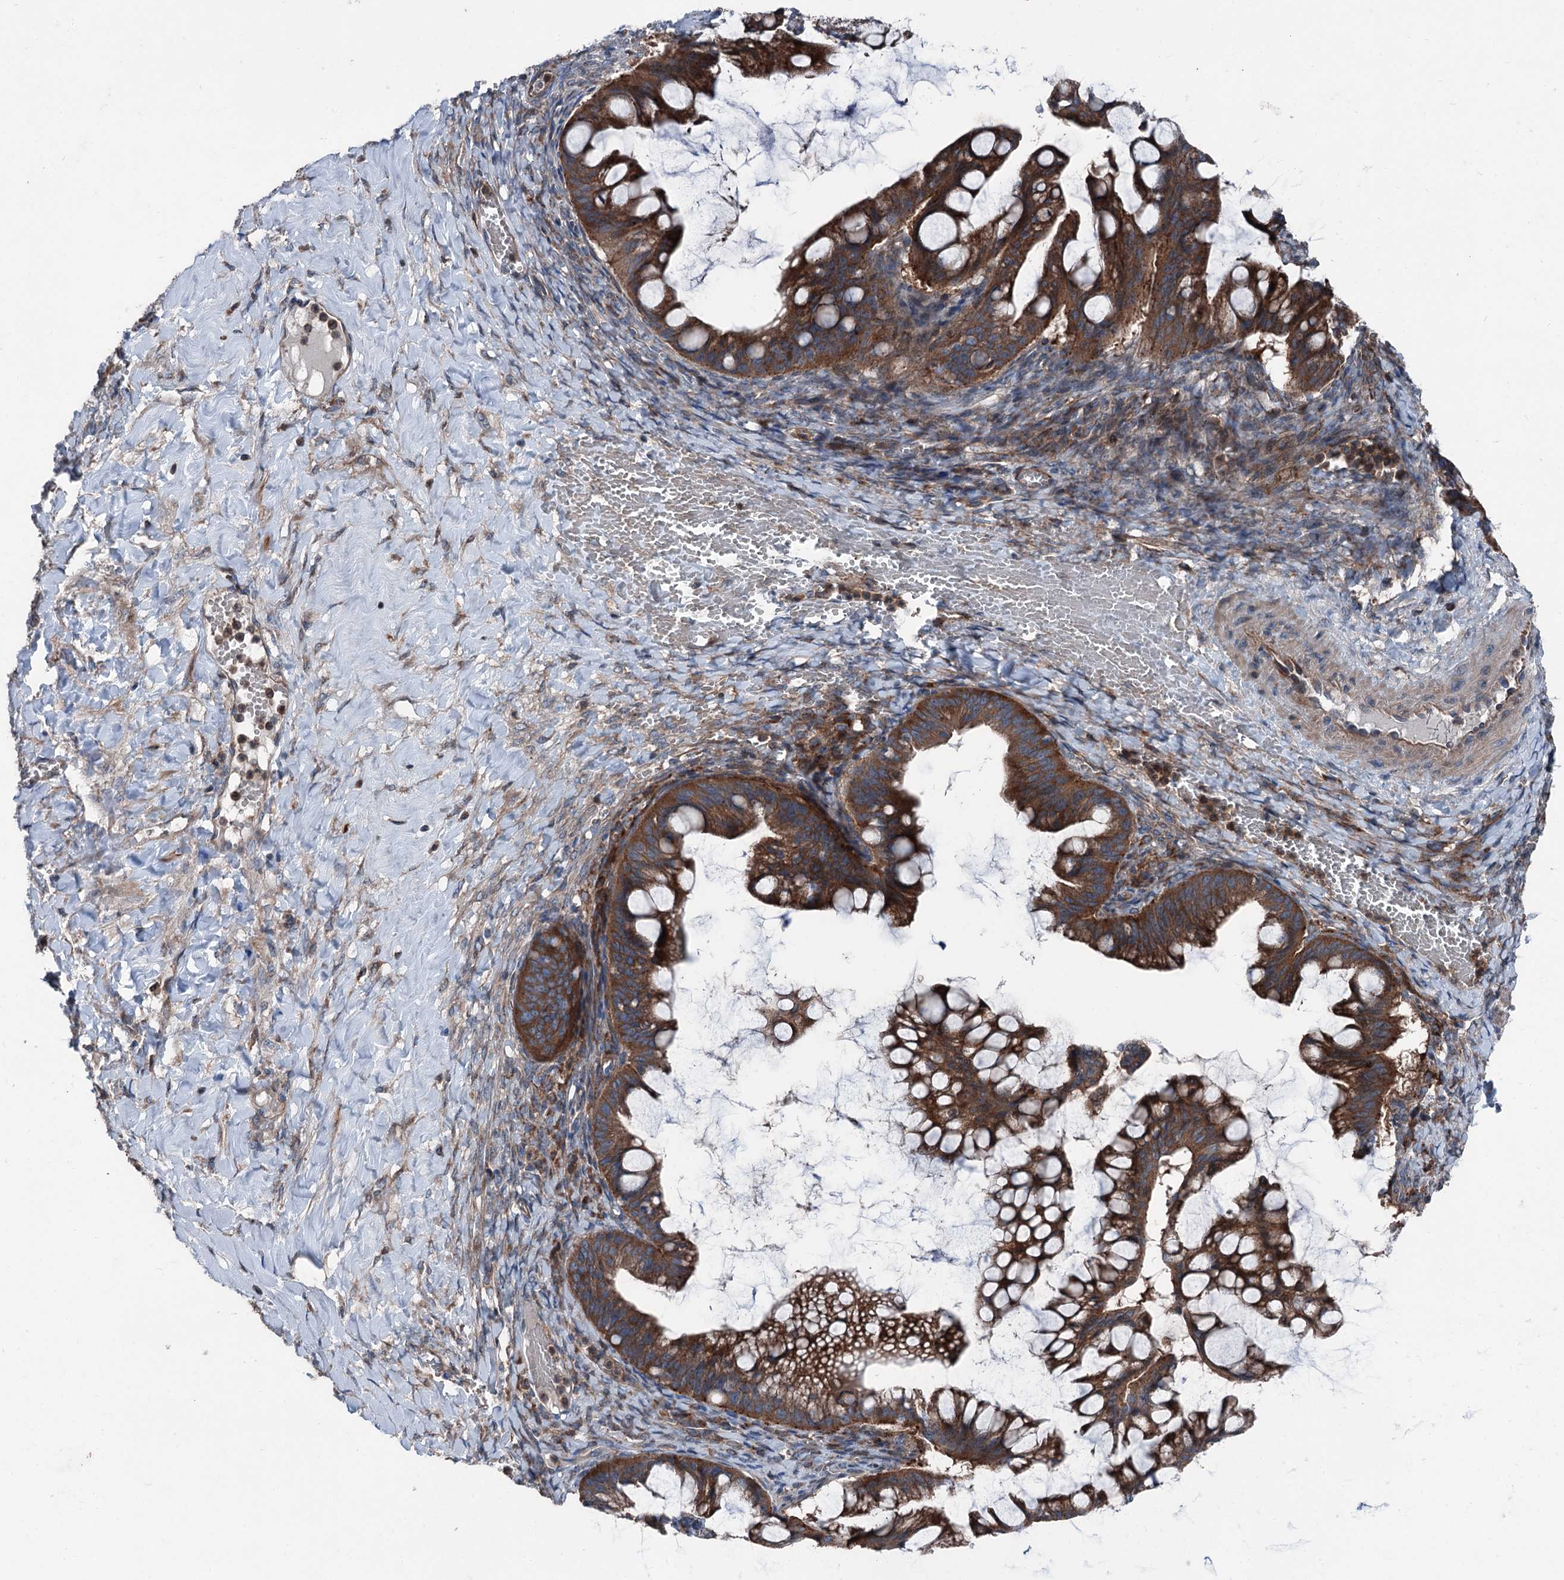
{"staining": {"intensity": "strong", "quantity": ">75%", "location": "cytoplasmic/membranous"}, "tissue": "ovarian cancer", "cell_type": "Tumor cells", "image_type": "cancer", "snomed": [{"axis": "morphology", "description": "Cystadenocarcinoma, mucinous, NOS"}, {"axis": "topography", "description": "Ovary"}], "caption": "Brown immunohistochemical staining in human ovarian cancer reveals strong cytoplasmic/membranous expression in about >75% of tumor cells.", "gene": "RUFY1", "patient": {"sex": "female", "age": 73}}